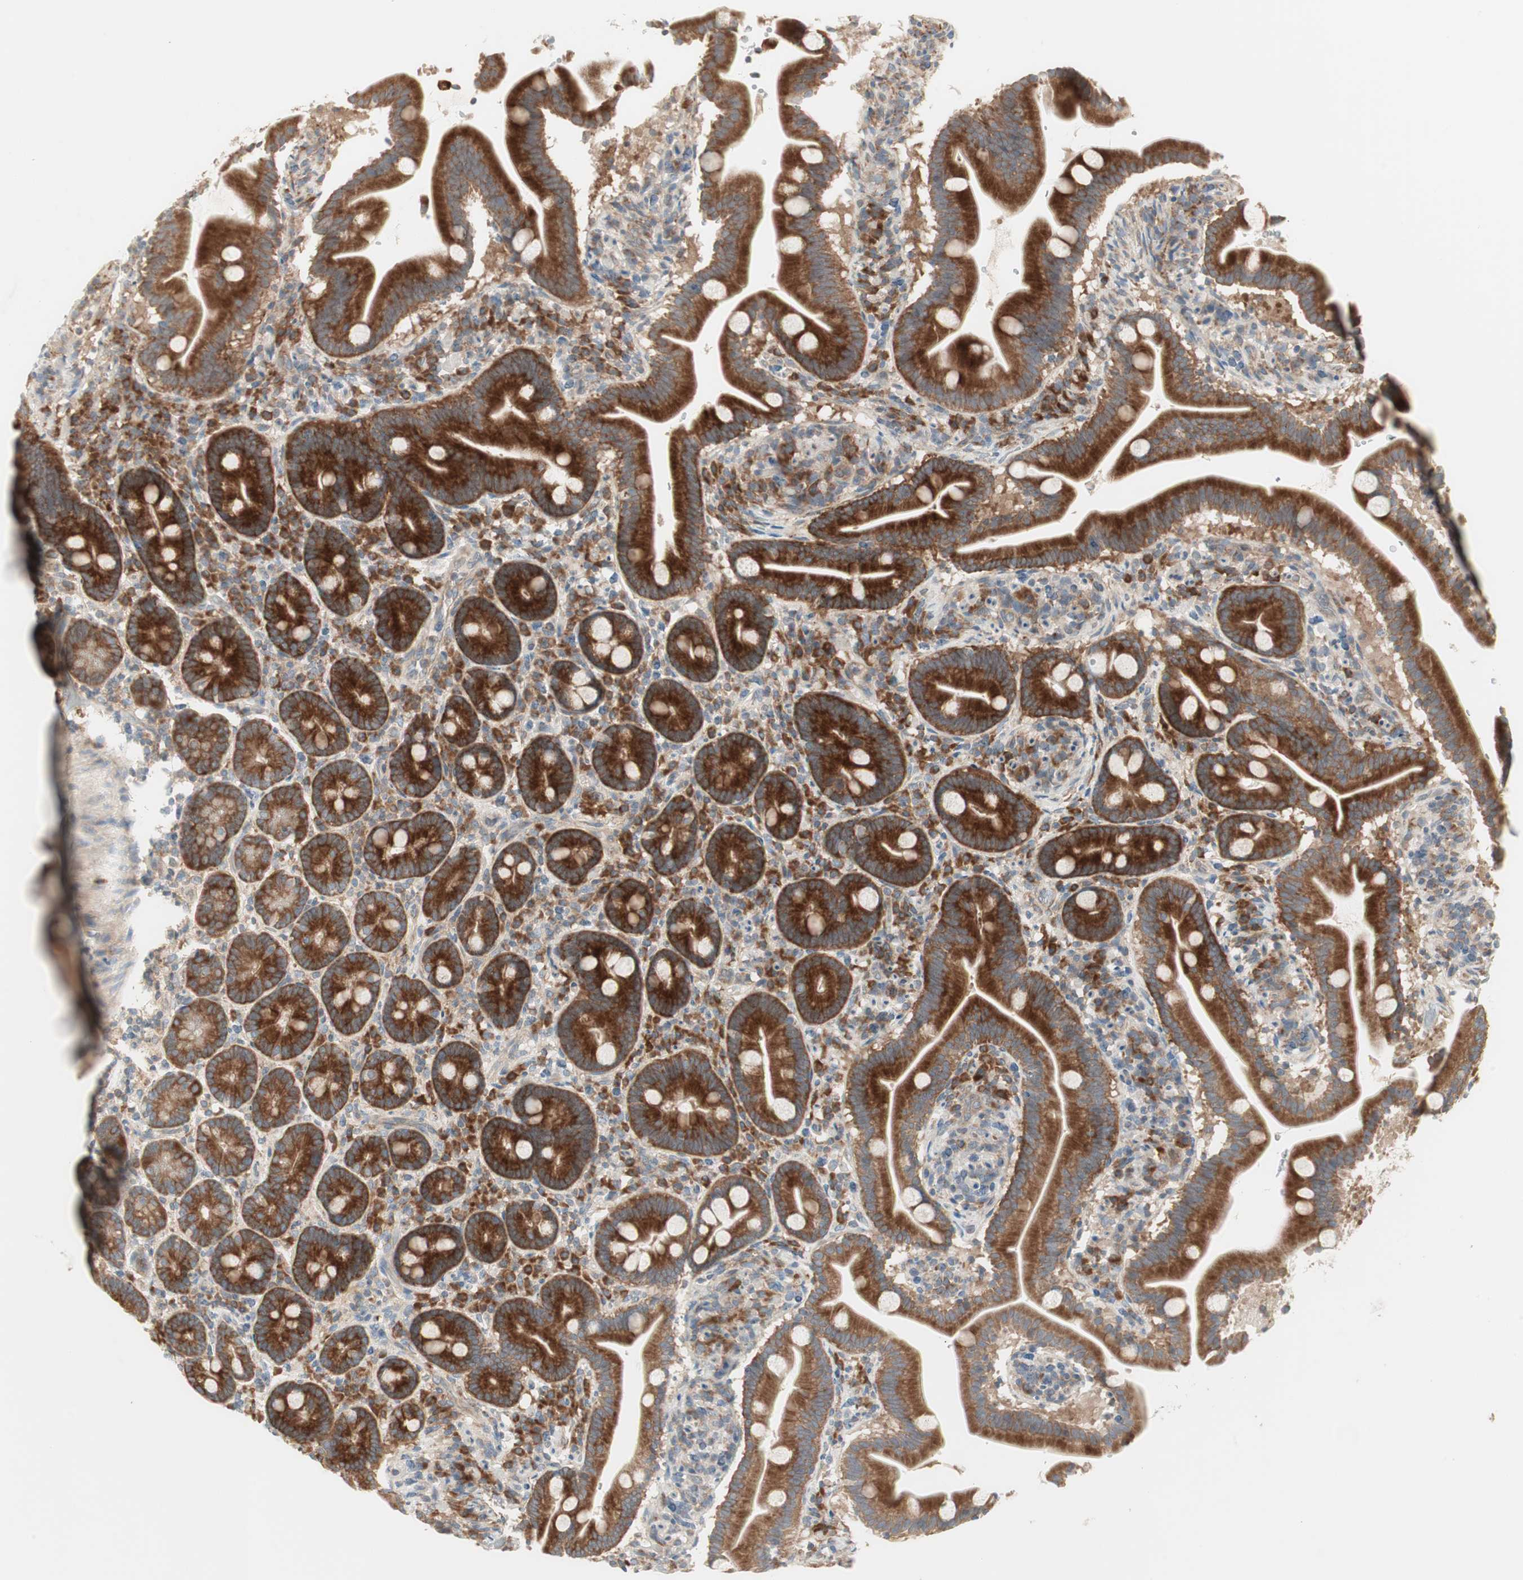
{"staining": {"intensity": "strong", "quantity": ">75%", "location": "cytoplasmic/membranous"}, "tissue": "duodenum", "cell_type": "Glandular cells", "image_type": "normal", "snomed": [{"axis": "morphology", "description": "Normal tissue, NOS"}, {"axis": "topography", "description": "Duodenum"}], "caption": "Protein expression analysis of benign duodenum shows strong cytoplasmic/membranous positivity in about >75% of glandular cells. Using DAB (brown) and hematoxylin (blue) stains, captured at high magnification using brightfield microscopy.", "gene": "RPL23", "patient": {"sex": "male", "age": 54}}